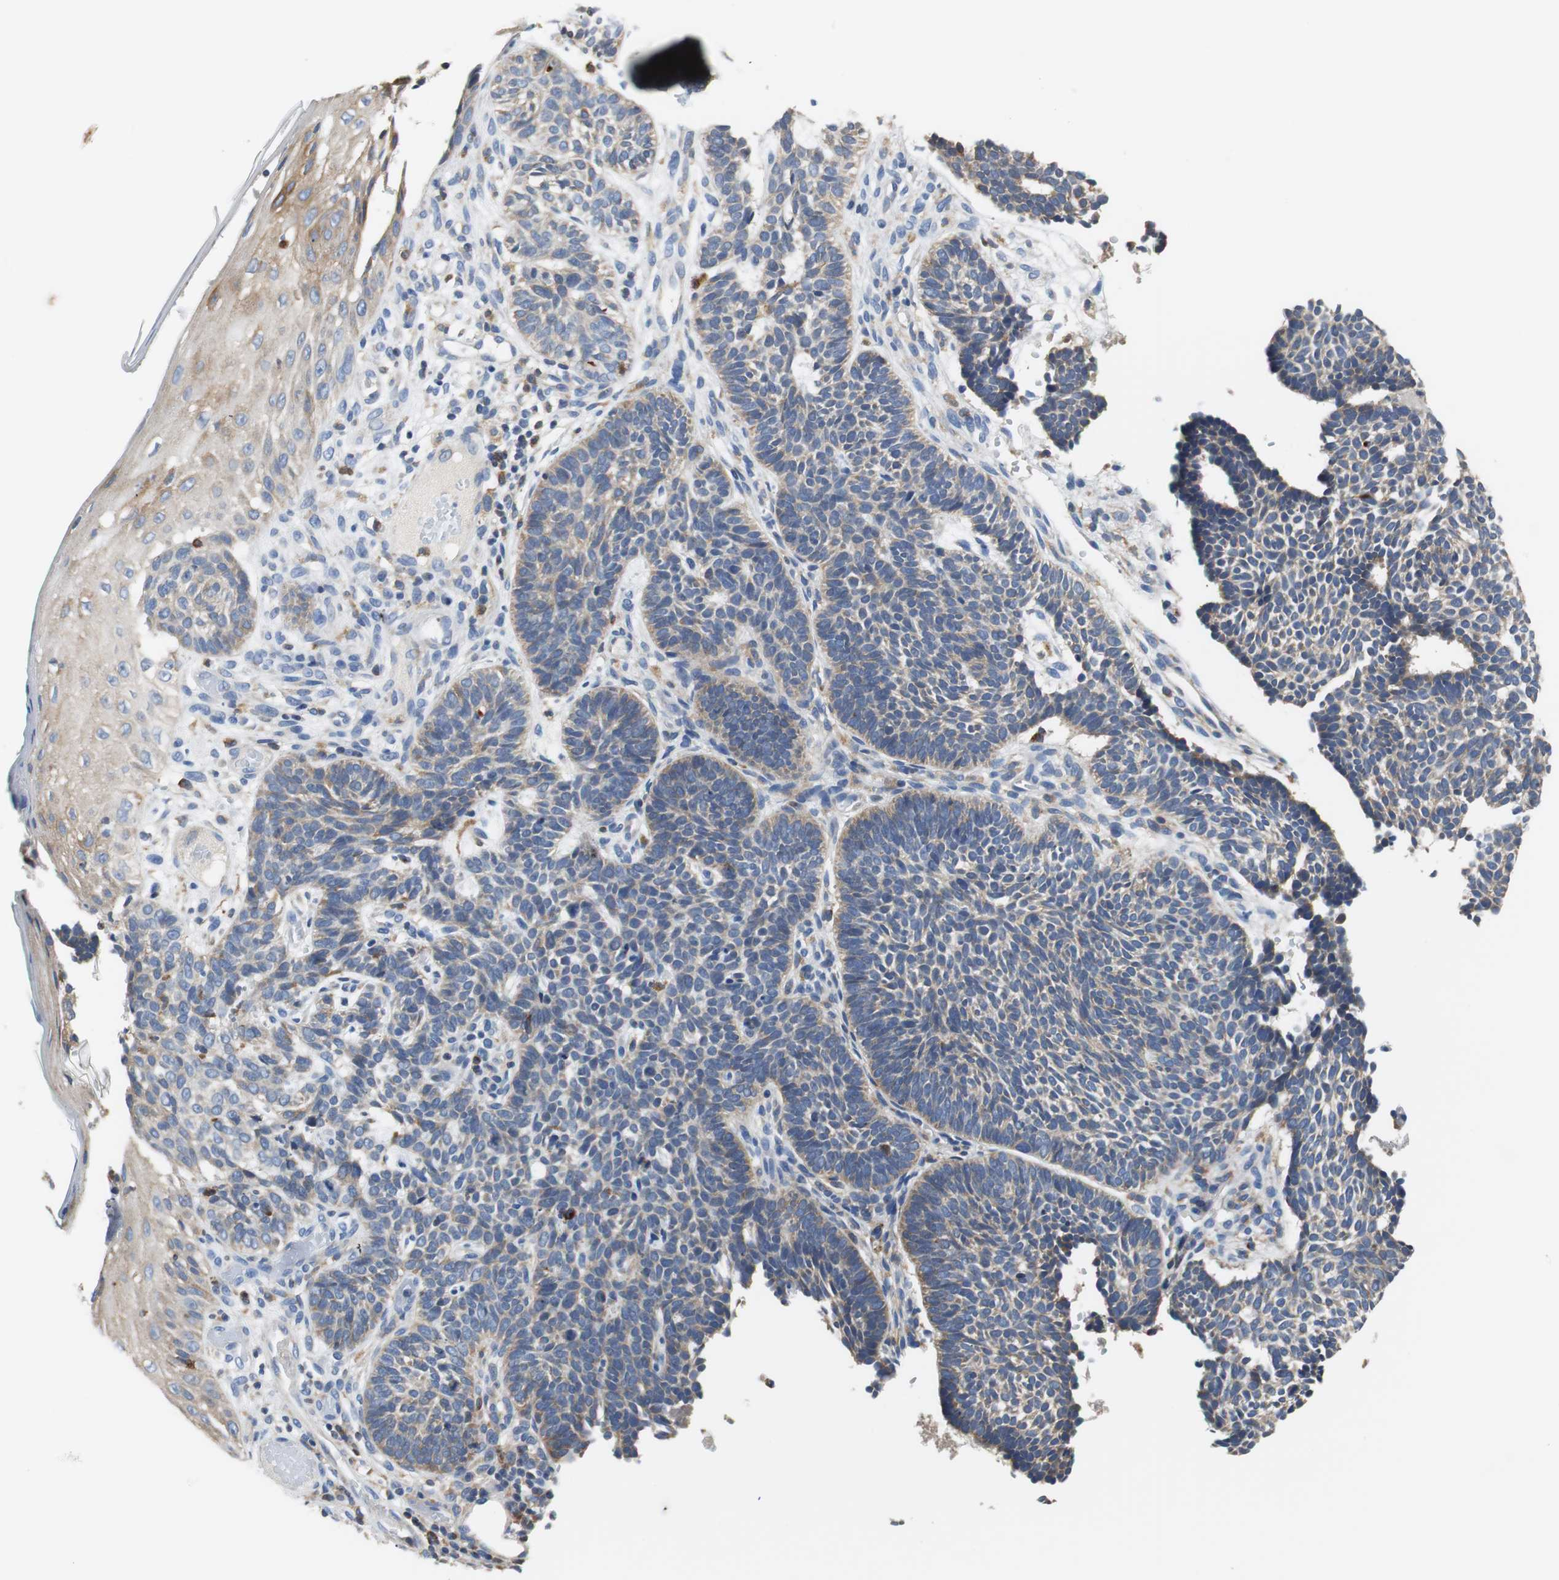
{"staining": {"intensity": "moderate", "quantity": "<25%", "location": "cytoplasmic/membranous"}, "tissue": "skin cancer", "cell_type": "Tumor cells", "image_type": "cancer", "snomed": [{"axis": "morphology", "description": "Normal tissue, NOS"}, {"axis": "morphology", "description": "Basal cell carcinoma"}, {"axis": "topography", "description": "Skin"}], "caption": "A high-resolution image shows immunohistochemistry (IHC) staining of skin cancer, which demonstrates moderate cytoplasmic/membranous expression in approximately <25% of tumor cells.", "gene": "VAMP8", "patient": {"sex": "male", "age": 87}}